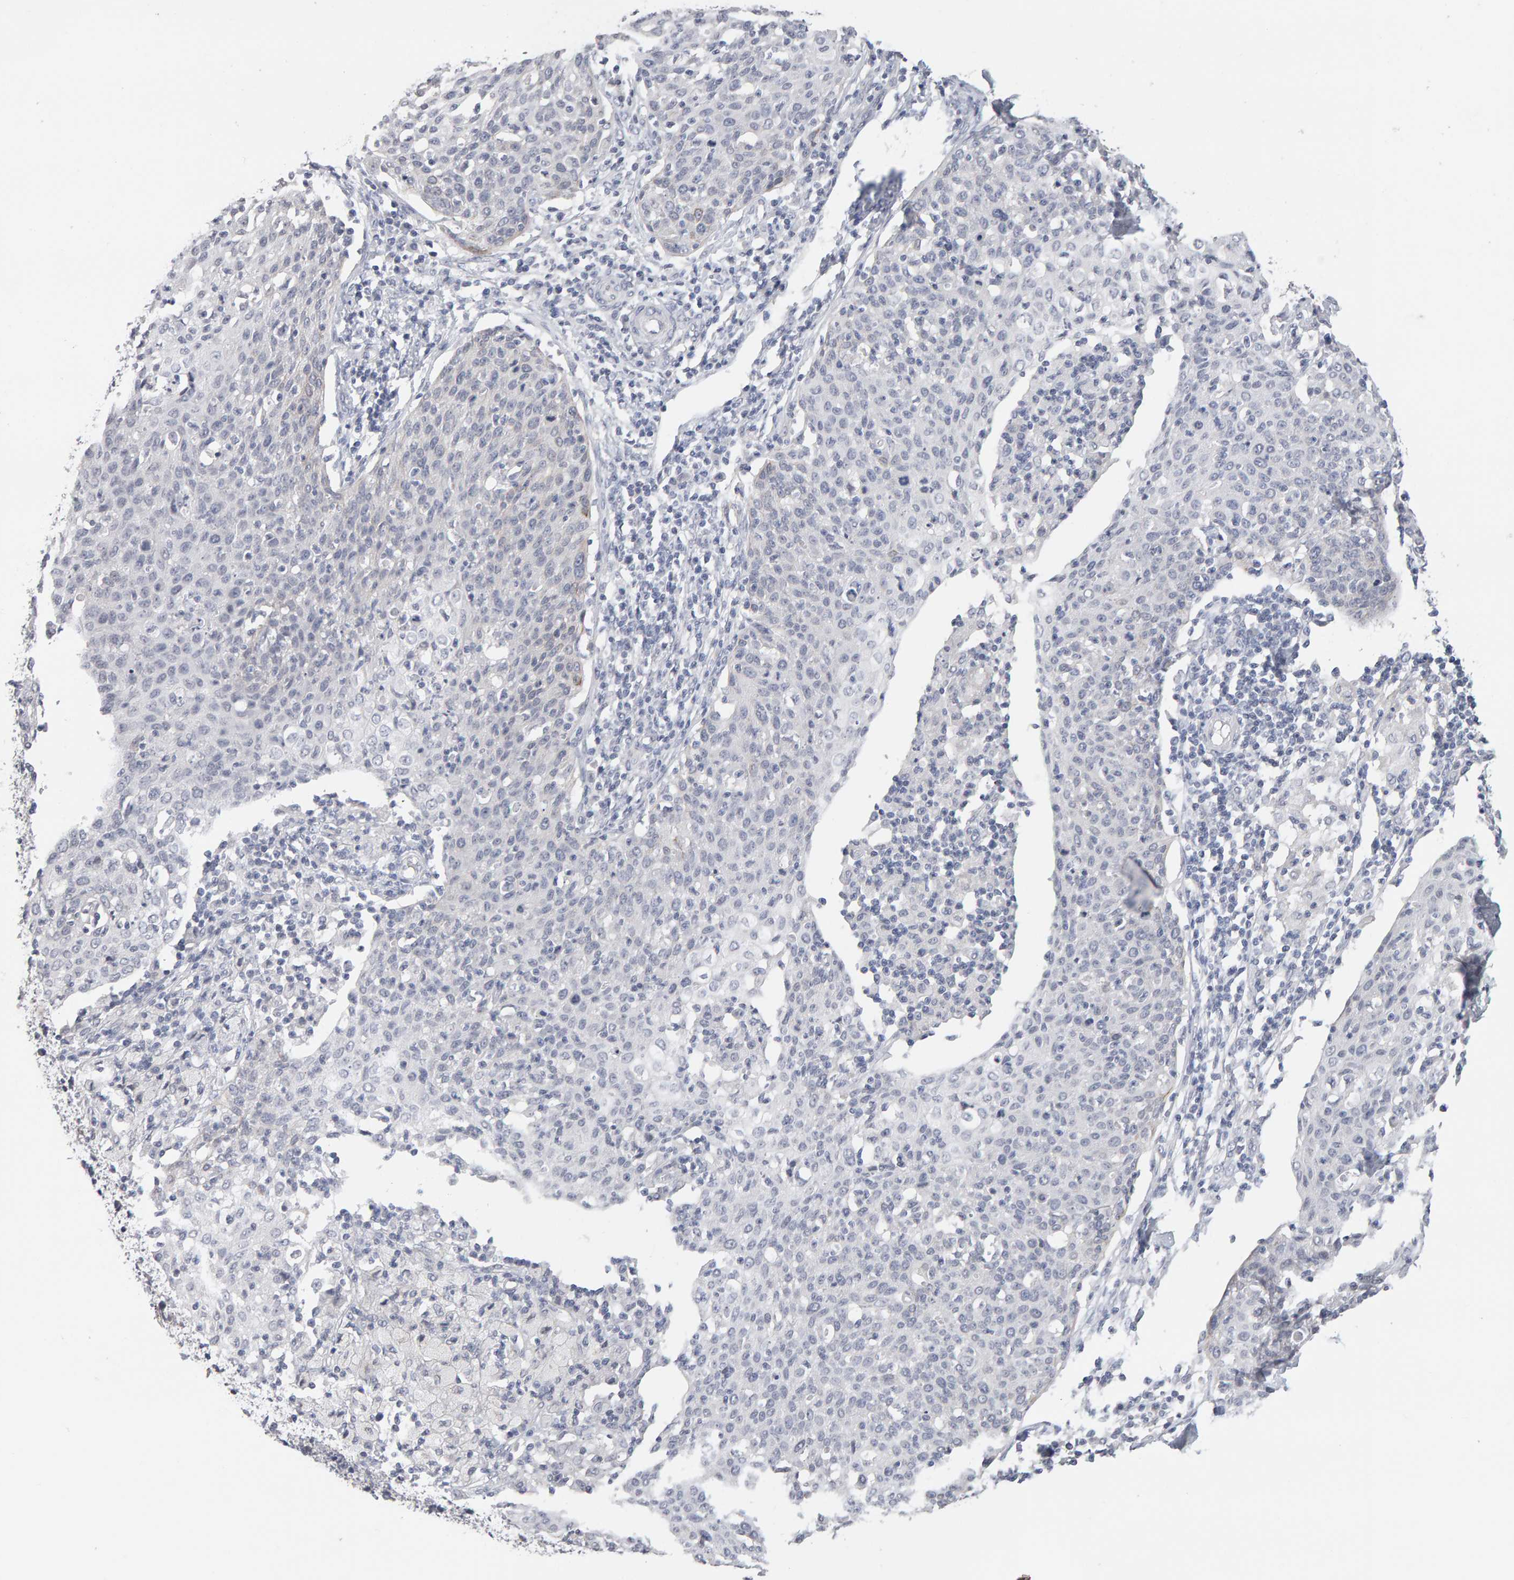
{"staining": {"intensity": "negative", "quantity": "none", "location": "none"}, "tissue": "cervical cancer", "cell_type": "Tumor cells", "image_type": "cancer", "snomed": [{"axis": "morphology", "description": "Squamous cell carcinoma, NOS"}, {"axis": "topography", "description": "Cervix"}], "caption": "Cervical cancer (squamous cell carcinoma) was stained to show a protein in brown. There is no significant positivity in tumor cells.", "gene": "HNF4A", "patient": {"sex": "female", "age": 38}}